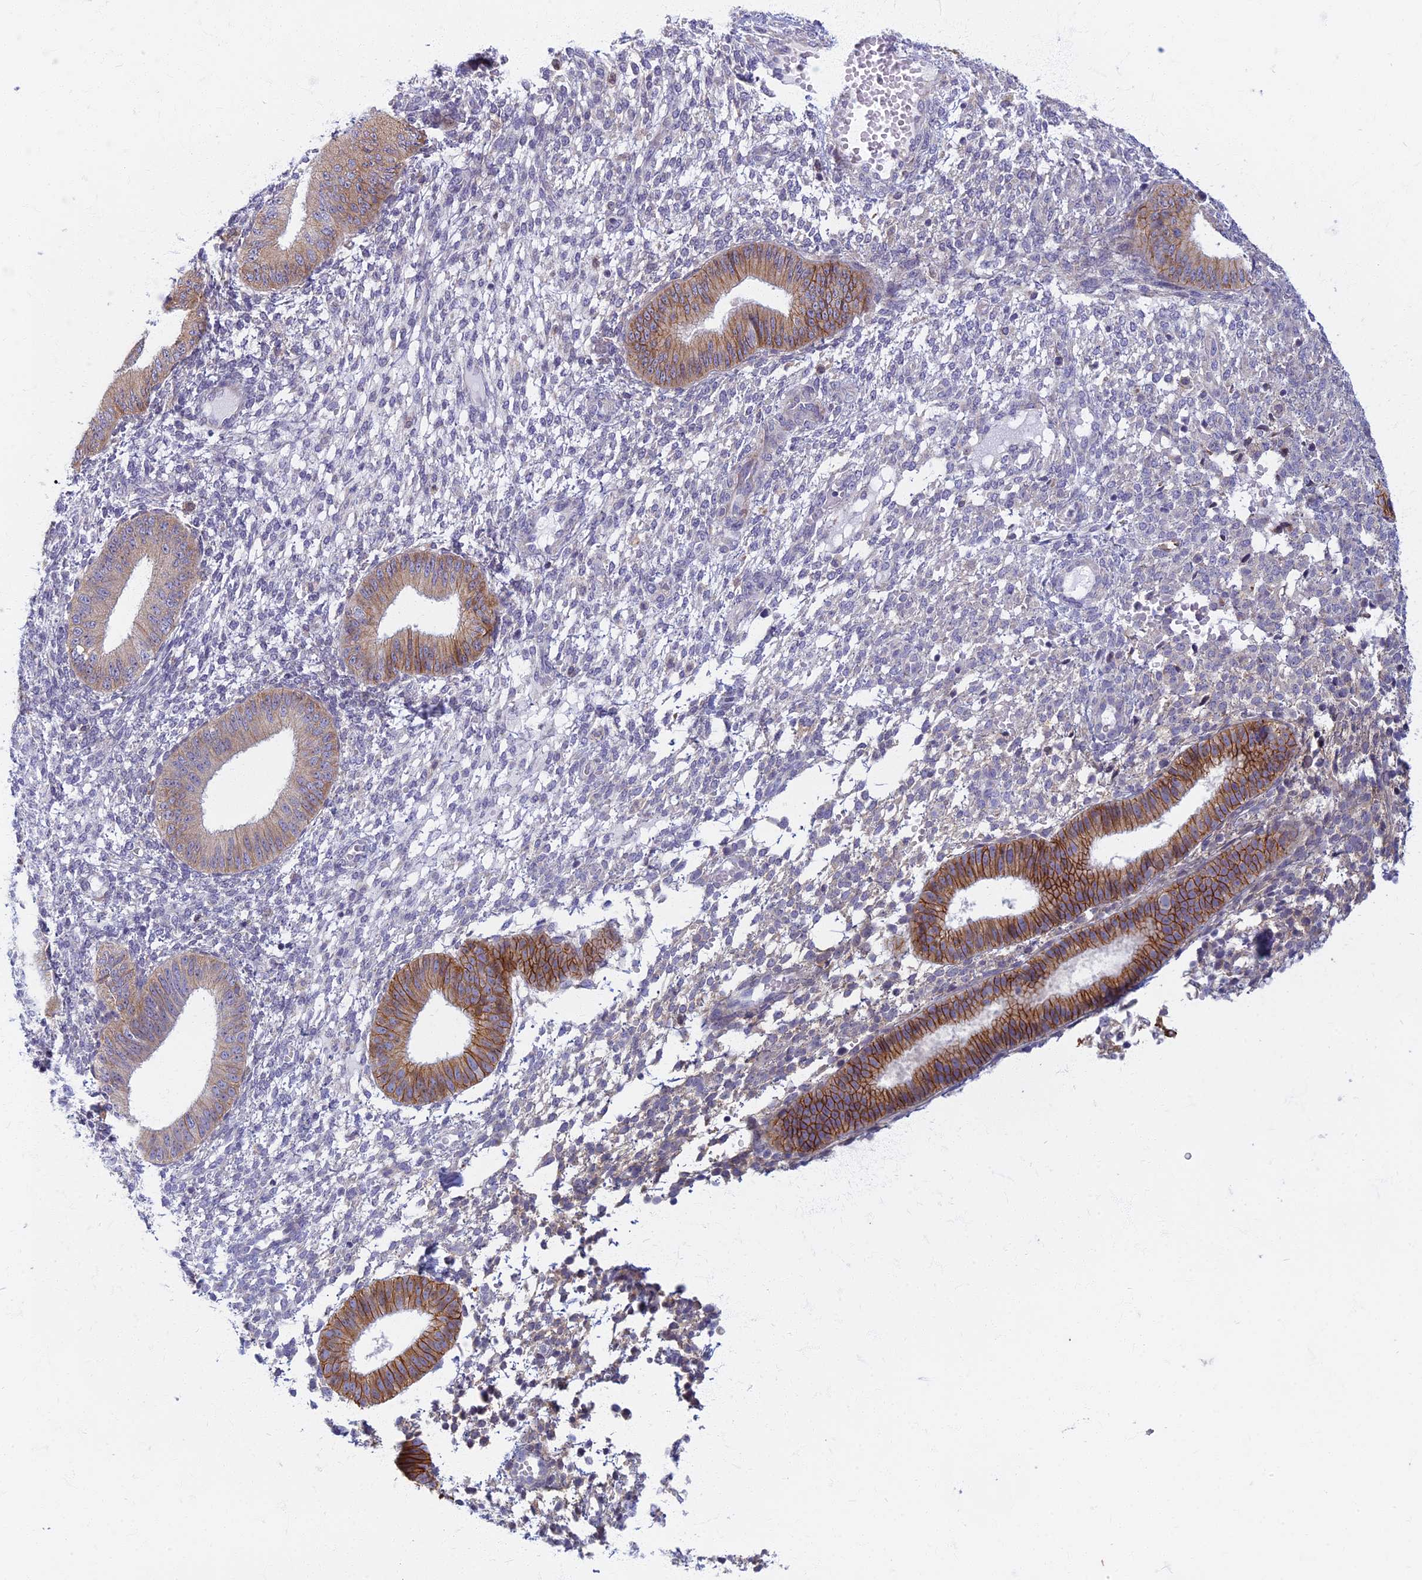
{"staining": {"intensity": "negative", "quantity": "none", "location": "none"}, "tissue": "endometrium", "cell_type": "Cells in endometrial stroma", "image_type": "normal", "snomed": [{"axis": "morphology", "description": "Normal tissue, NOS"}, {"axis": "topography", "description": "Endometrium"}], "caption": "A high-resolution micrograph shows immunohistochemistry (IHC) staining of unremarkable endometrium, which displays no significant expression in cells in endometrial stroma. (Brightfield microscopy of DAB immunohistochemistry (IHC) at high magnification).", "gene": "DDX51", "patient": {"sex": "female", "age": 49}}